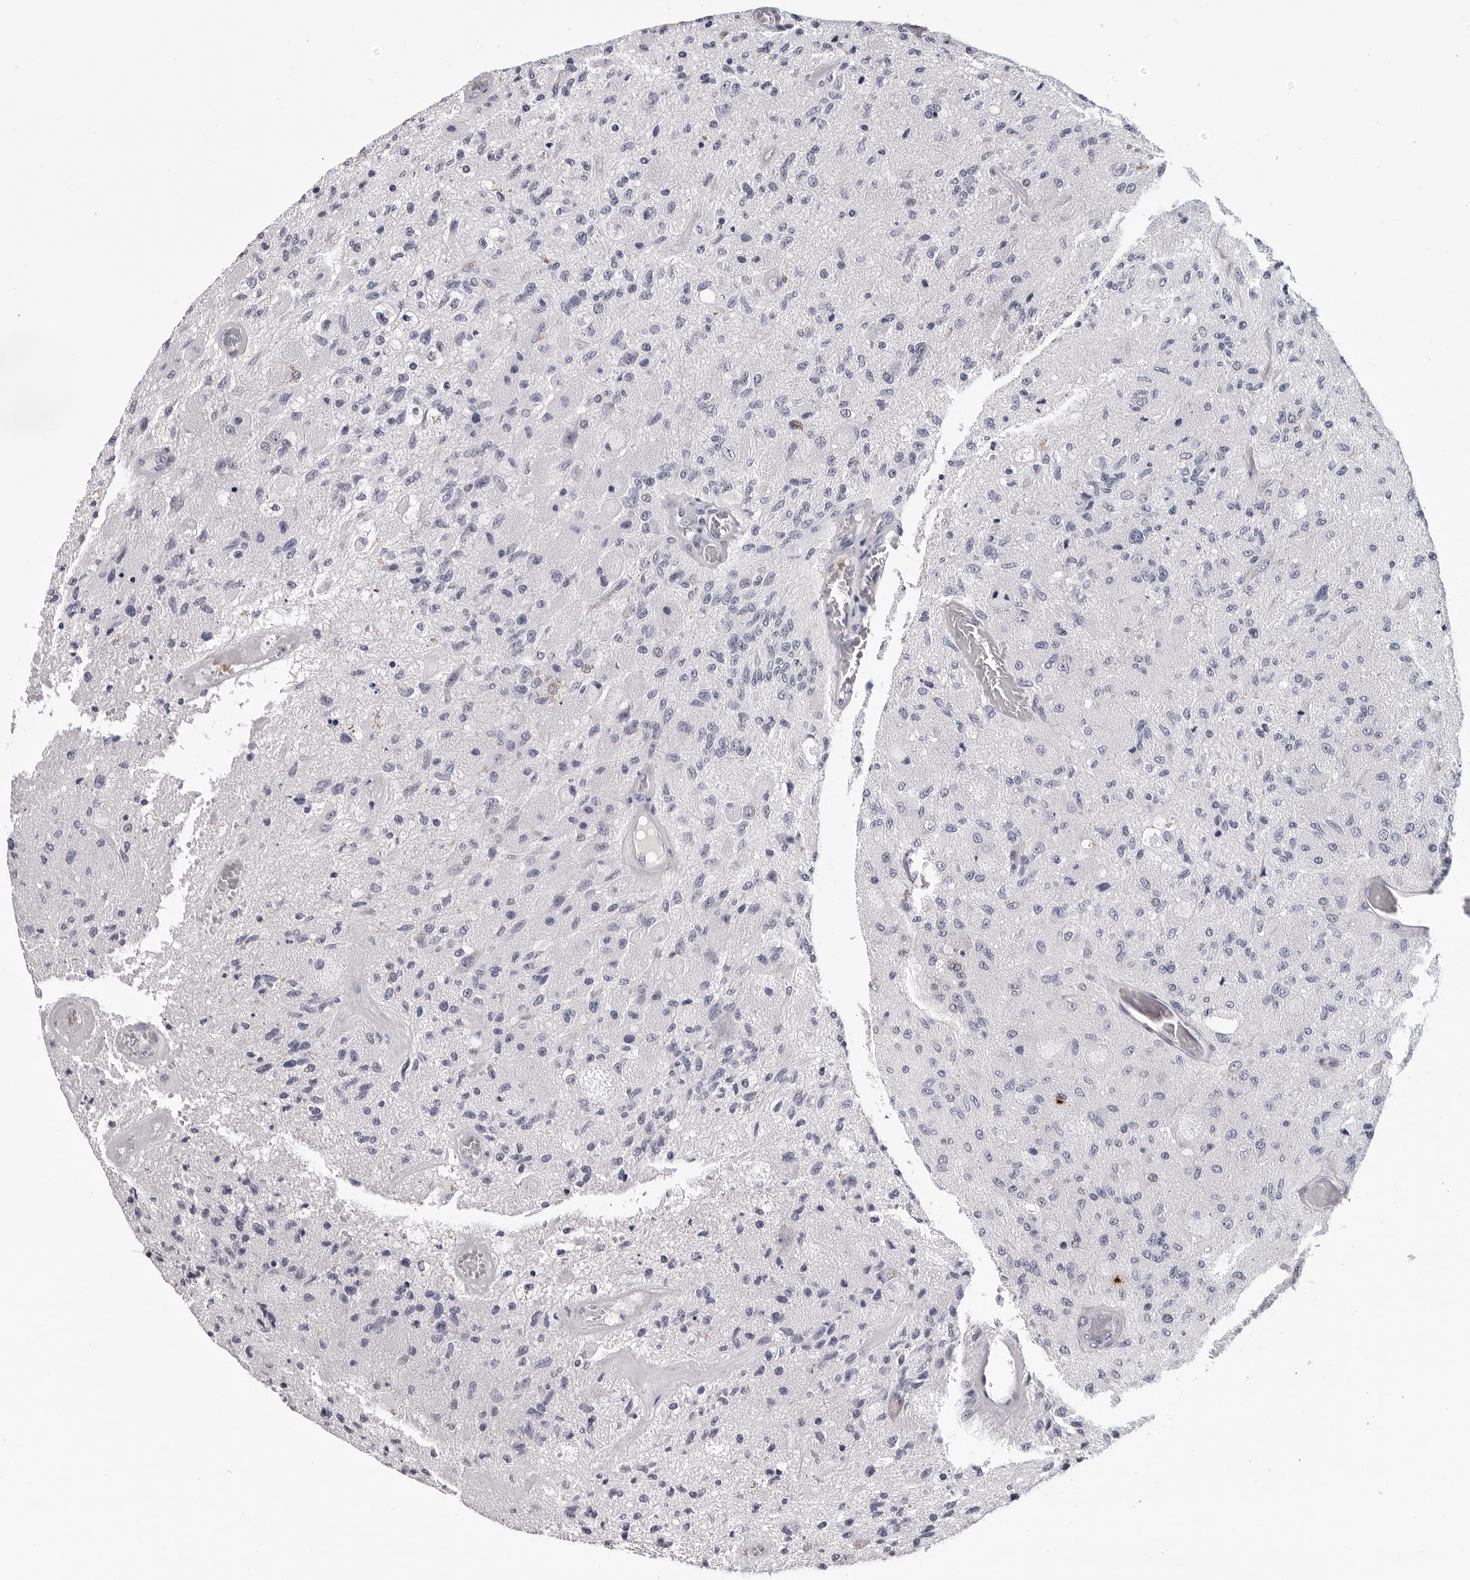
{"staining": {"intensity": "negative", "quantity": "none", "location": "none"}, "tissue": "glioma", "cell_type": "Tumor cells", "image_type": "cancer", "snomed": [{"axis": "morphology", "description": "Normal tissue, NOS"}, {"axis": "morphology", "description": "Glioma, malignant, High grade"}, {"axis": "topography", "description": "Cerebral cortex"}], "caption": "Glioma stained for a protein using immunohistochemistry reveals no staining tumor cells.", "gene": "TRMT13", "patient": {"sex": "male", "age": 77}}